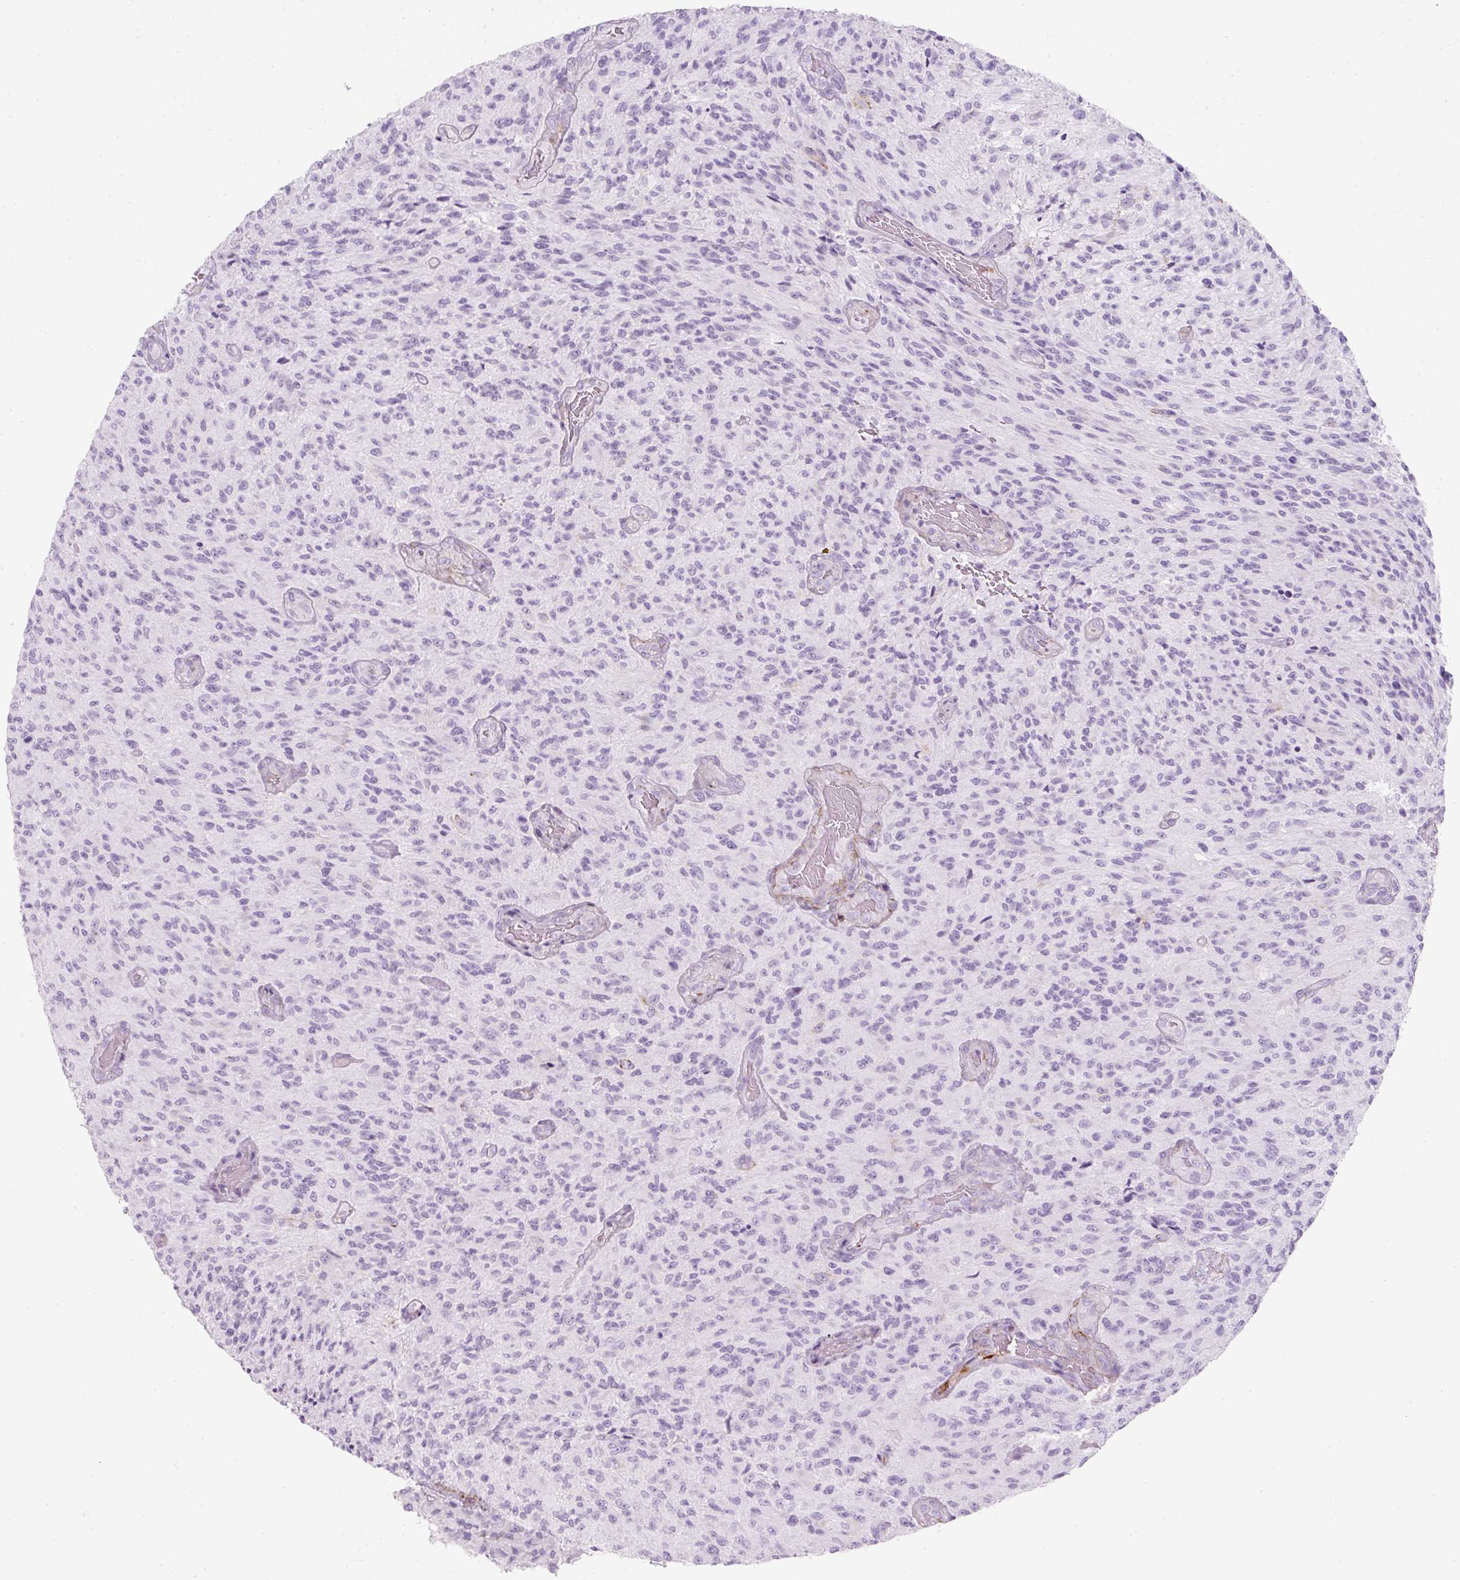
{"staining": {"intensity": "negative", "quantity": "none", "location": "none"}, "tissue": "glioma", "cell_type": "Tumor cells", "image_type": "cancer", "snomed": [{"axis": "morphology", "description": "Normal tissue, NOS"}, {"axis": "morphology", "description": "Glioma, malignant, High grade"}, {"axis": "topography", "description": "Cerebral cortex"}], "caption": "An image of human glioma is negative for staining in tumor cells. (DAB (3,3'-diaminobenzidine) immunohistochemistry (IHC), high magnification).", "gene": "CAVIN3", "patient": {"sex": "male", "age": 56}}